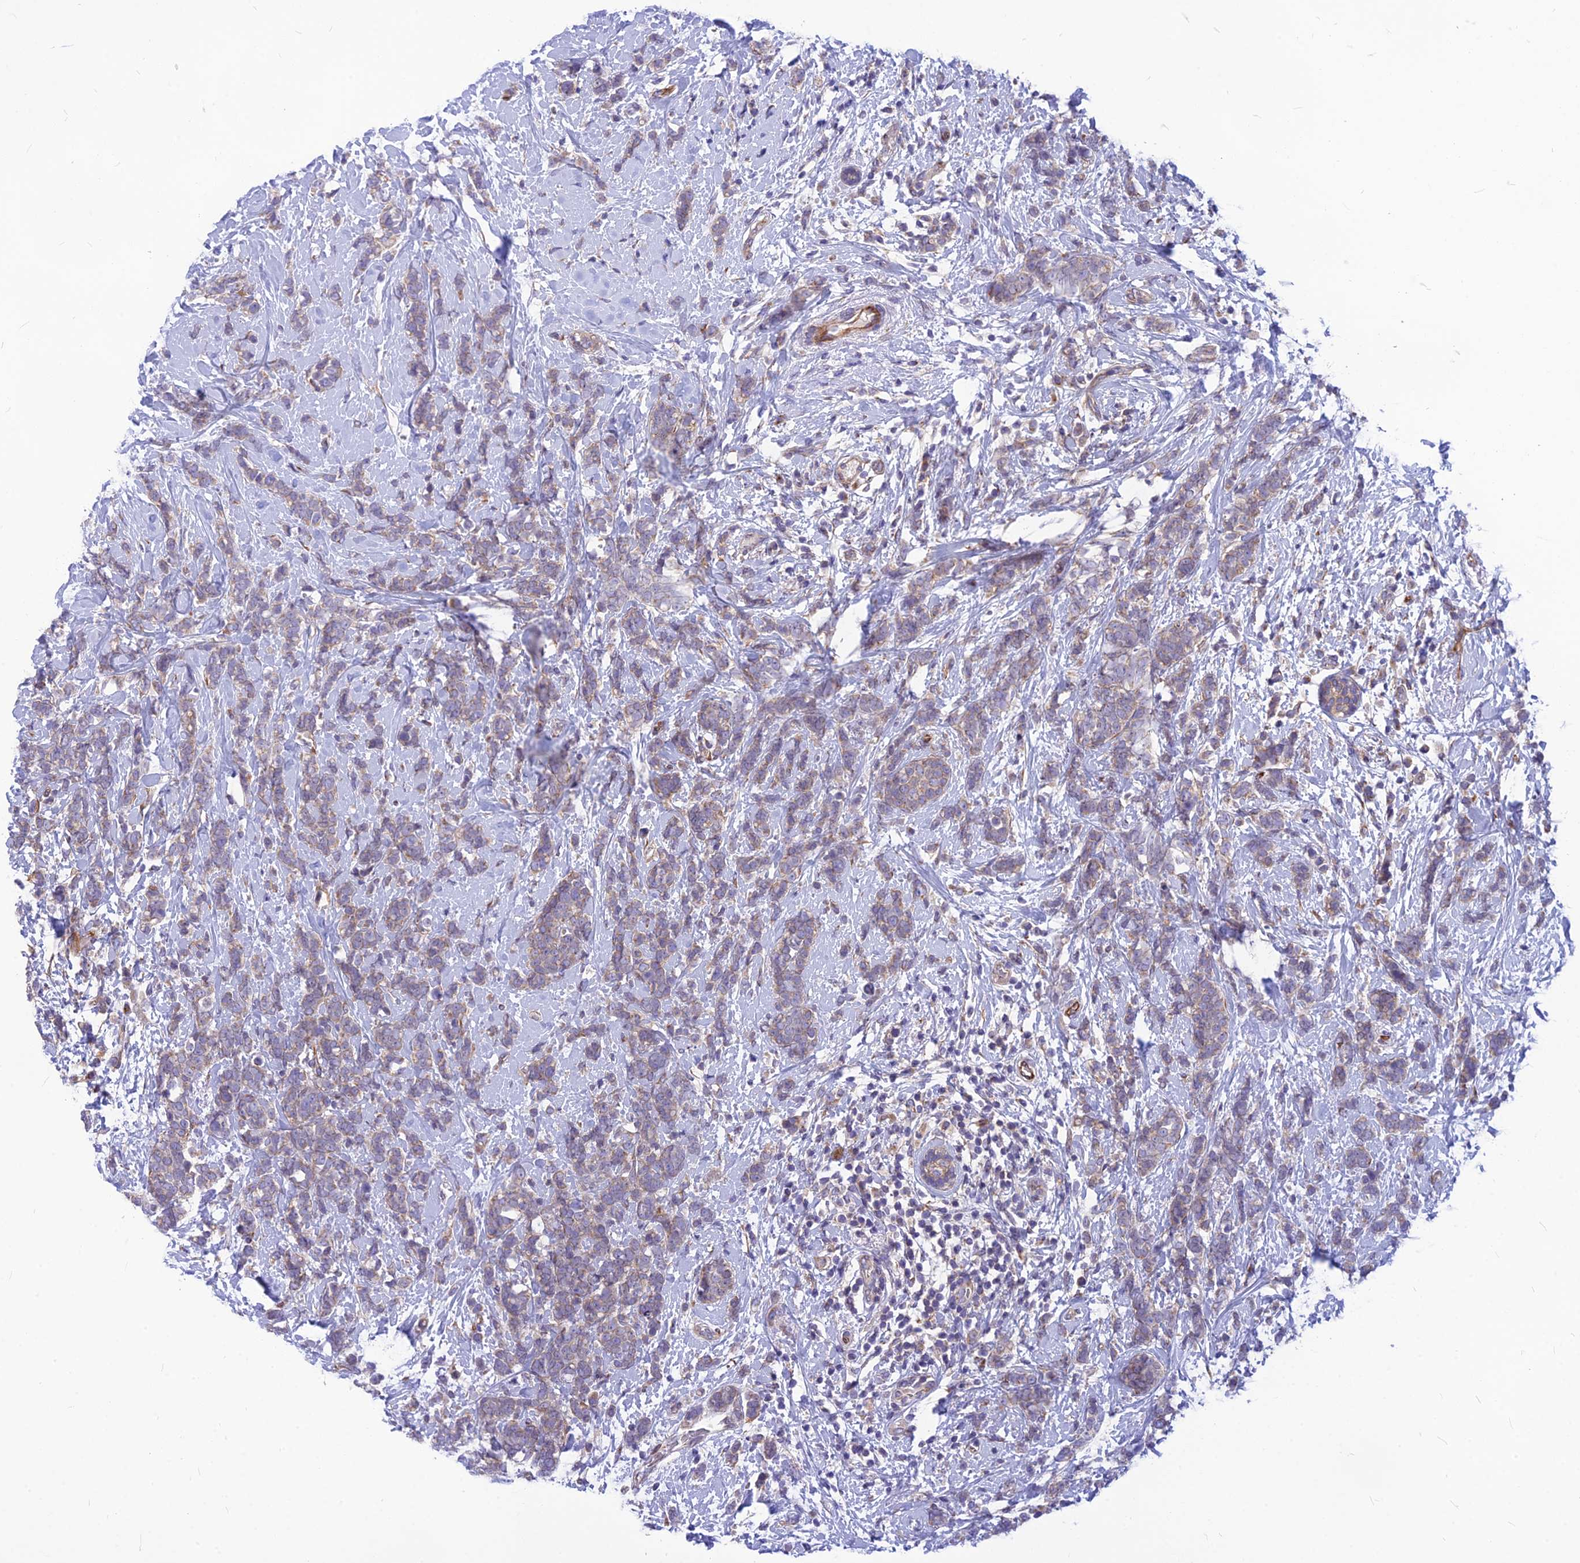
{"staining": {"intensity": "weak", "quantity": "<25%", "location": "cytoplasmic/membranous"}, "tissue": "breast cancer", "cell_type": "Tumor cells", "image_type": "cancer", "snomed": [{"axis": "morphology", "description": "Lobular carcinoma"}, {"axis": "topography", "description": "Breast"}], "caption": "DAB immunohistochemical staining of human breast cancer exhibits no significant positivity in tumor cells. The staining was performed using DAB (3,3'-diaminobenzidine) to visualize the protein expression in brown, while the nuclei were stained in blue with hematoxylin (Magnification: 20x).", "gene": "PTCD2", "patient": {"sex": "female", "age": 58}}